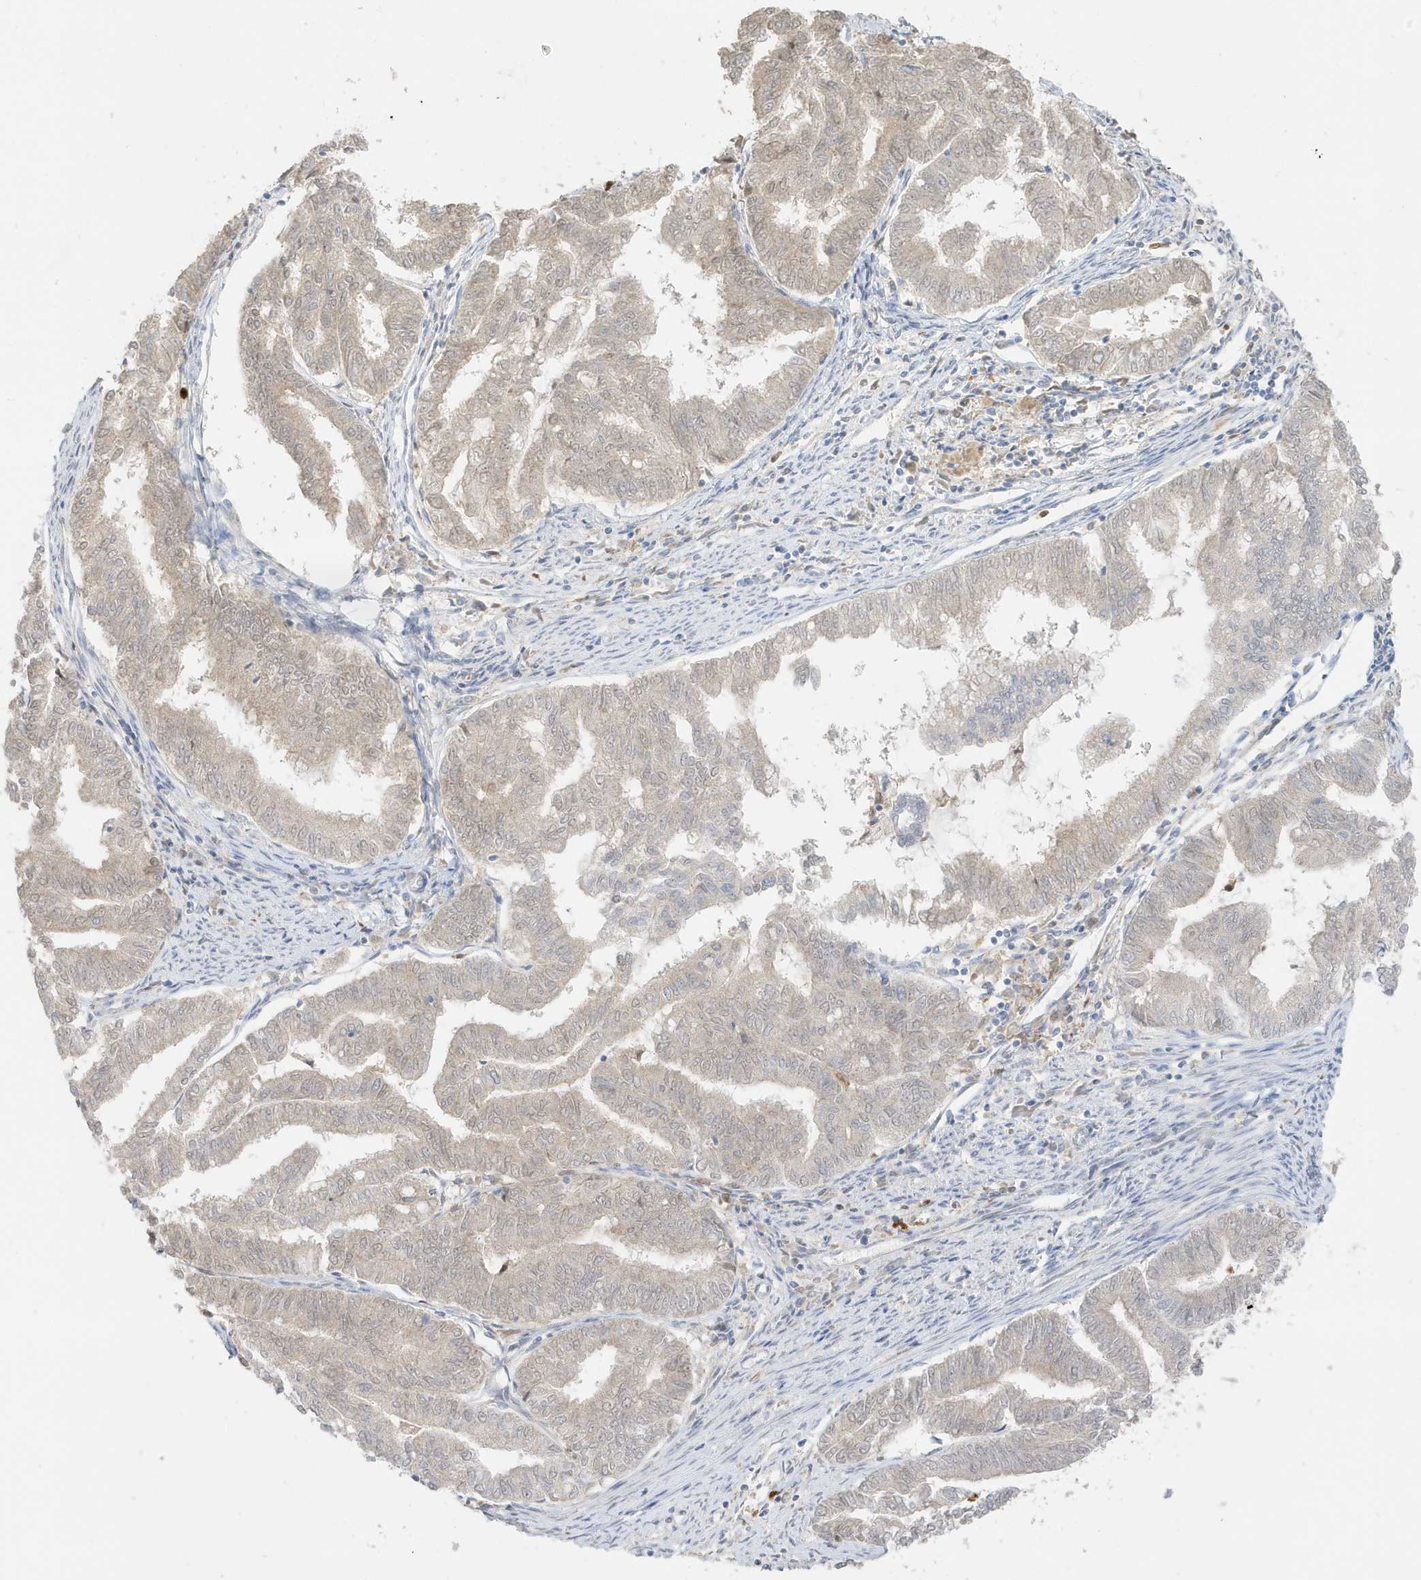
{"staining": {"intensity": "negative", "quantity": "none", "location": "none"}, "tissue": "endometrial cancer", "cell_type": "Tumor cells", "image_type": "cancer", "snomed": [{"axis": "morphology", "description": "Adenocarcinoma, NOS"}, {"axis": "topography", "description": "Endometrium"}], "caption": "High power microscopy photomicrograph of an immunohistochemistry (IHC) micrograph of endometrial cancer, revealing no significant expression in tumor cells.", "gene": "GCA", "patient": {"sex": "female", "age": 79}}